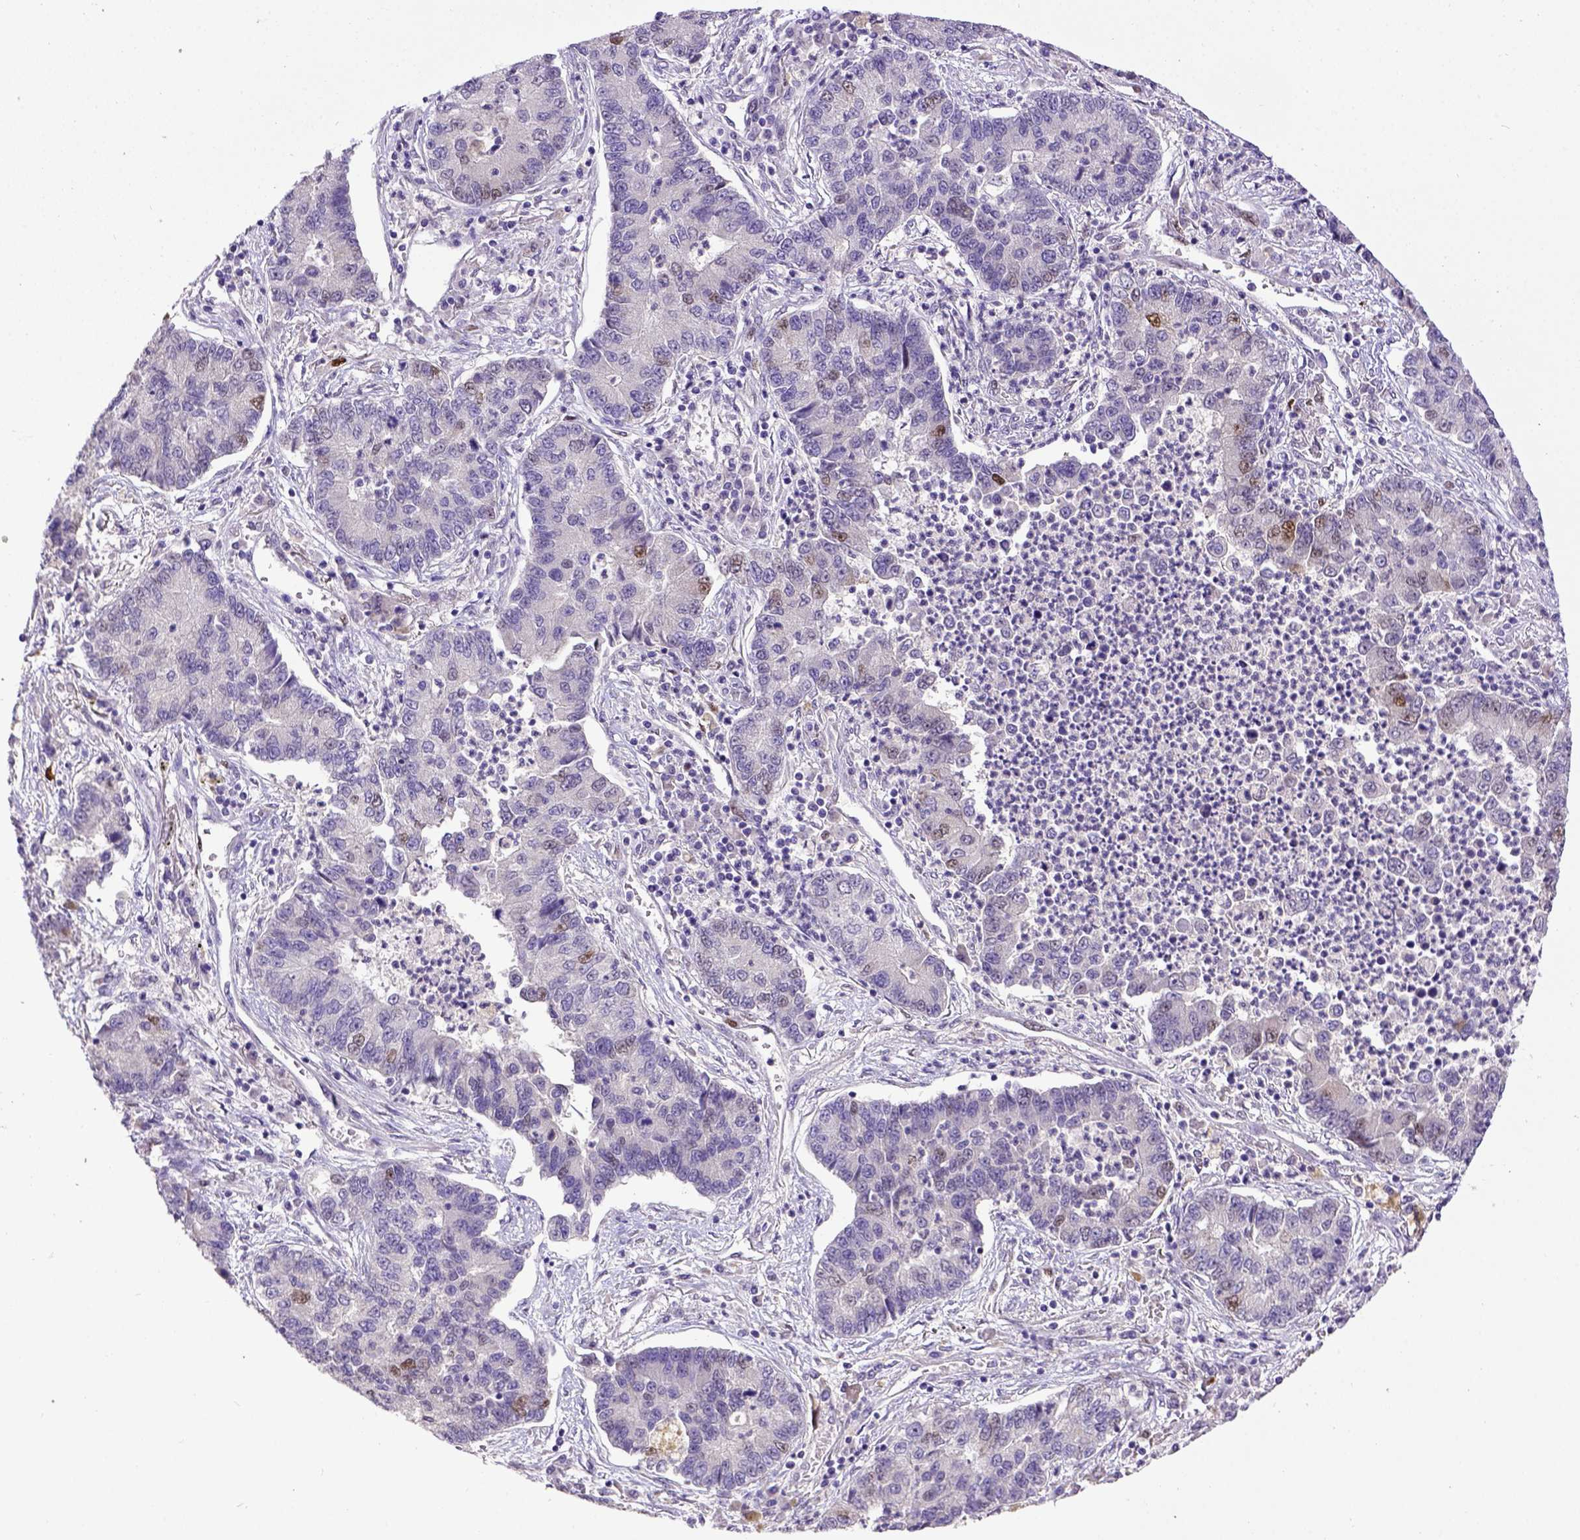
{"staining": {"intensity": "weak", "quantity": "<25%", "location": "nuclear"}, "tissue": "lung cancer", "cell_type": "Tumor cells", "image_type": "cancer", "snomed": [{"axis": "morphology", "description": "Adenocarcinoma, NOS"}, {"axis": "topography", "description": "Lung"}], "caption": "DAB (3,3'-diaminobenzidine) immunohistochemical staining of lung cancer (adenocarcinoma) demonstrates no significant positivity in tumor cells.", "gene": "CDKN1A", "patient": {"sex": "female", "age": 57}}